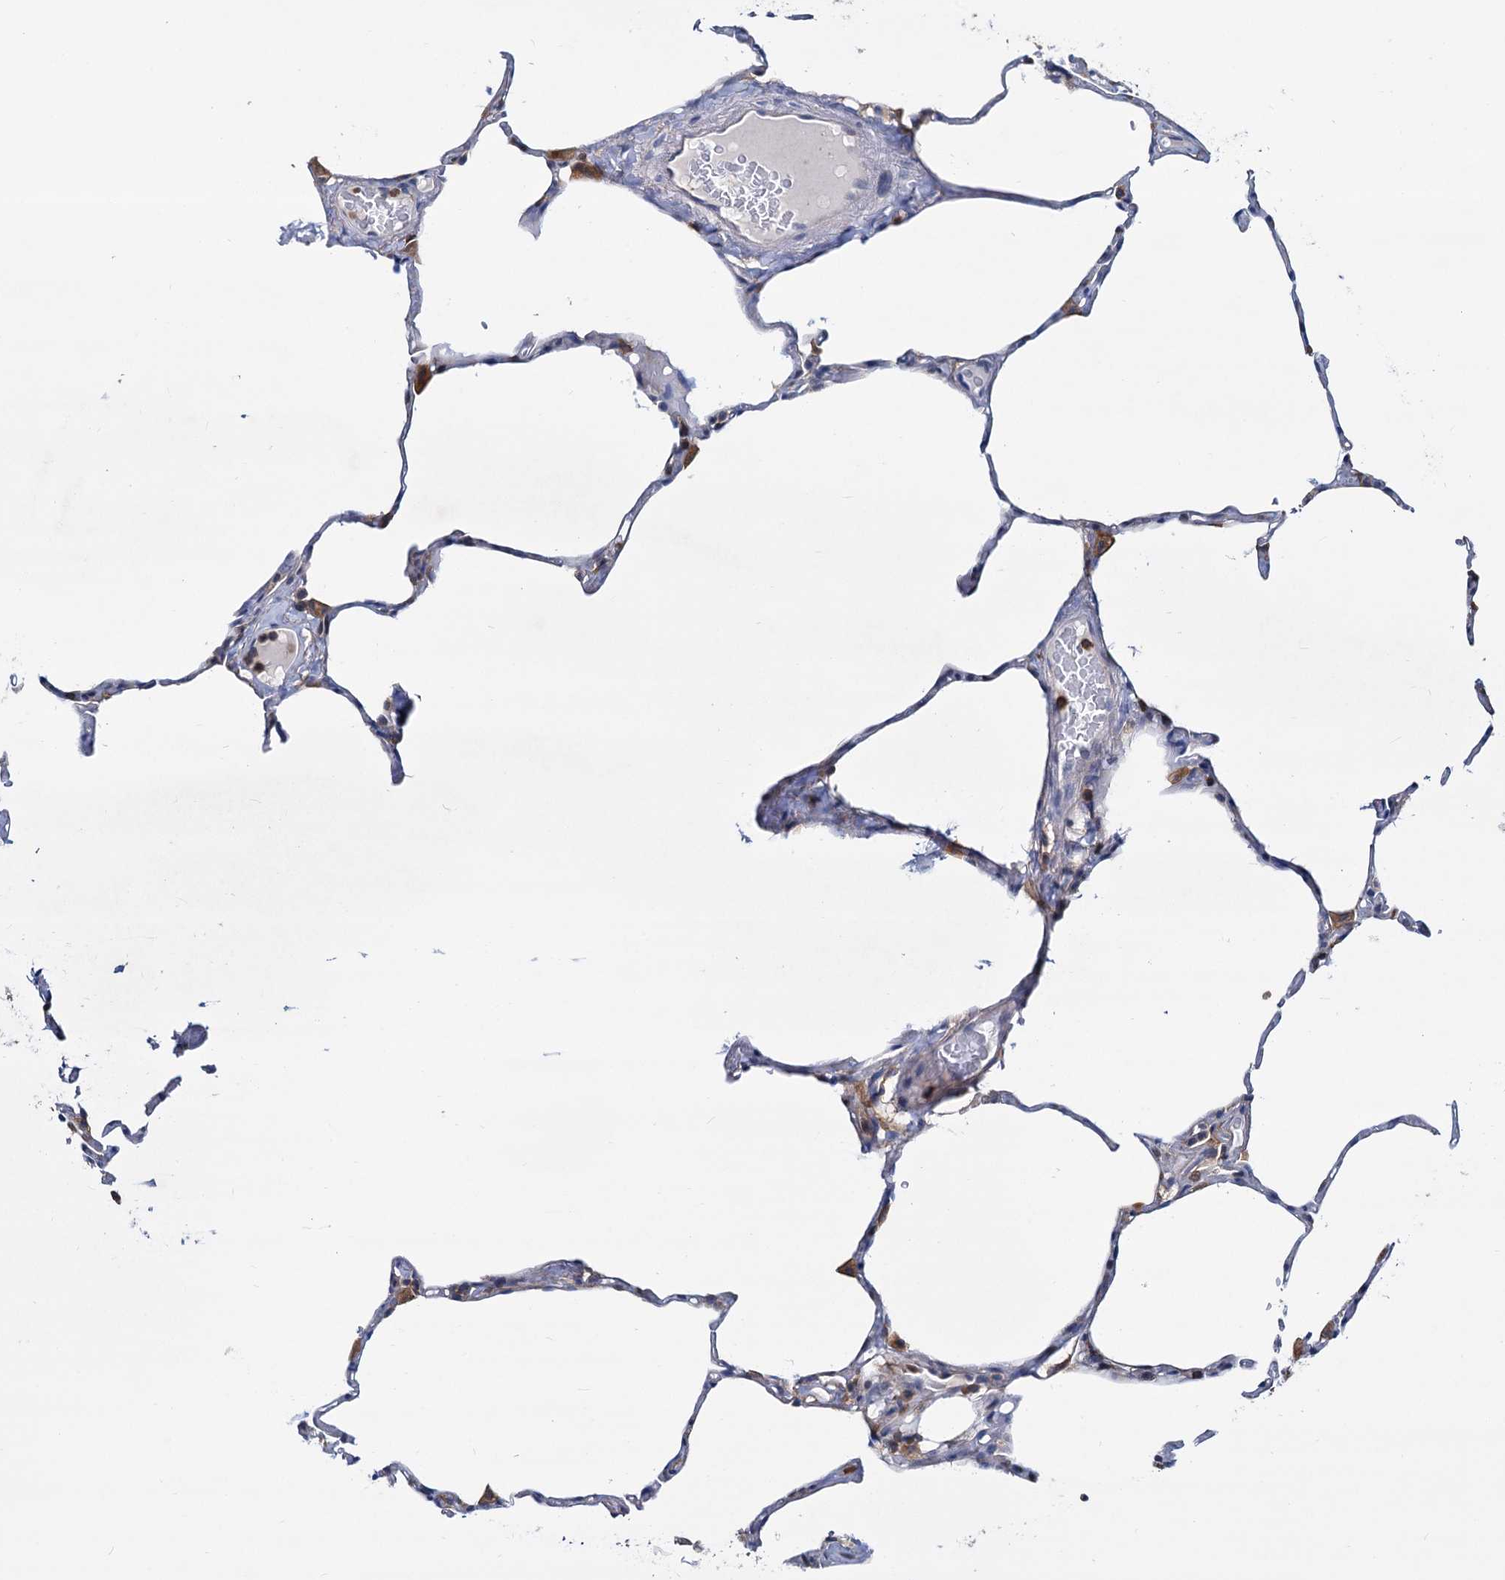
{"staining": {"intensity": "negative", "quantity": "none", "location": "none"}, "tissue": "lung", "cell_type": "Alveolar cells", "image_type": "normal", "snomed": [{"axis": "morphology", "description": "Normal tissue, NOS"}, {"axis": "topography", "description": "Lung"}], "caption": "High power microscopy micrograph of an immunohistochemistry (IHC) micrograph of normal lung, revealing no significant positivity in alveolar cells.", "gene": "LRCH4", "patient": {"sex": "male", "age": 65}}